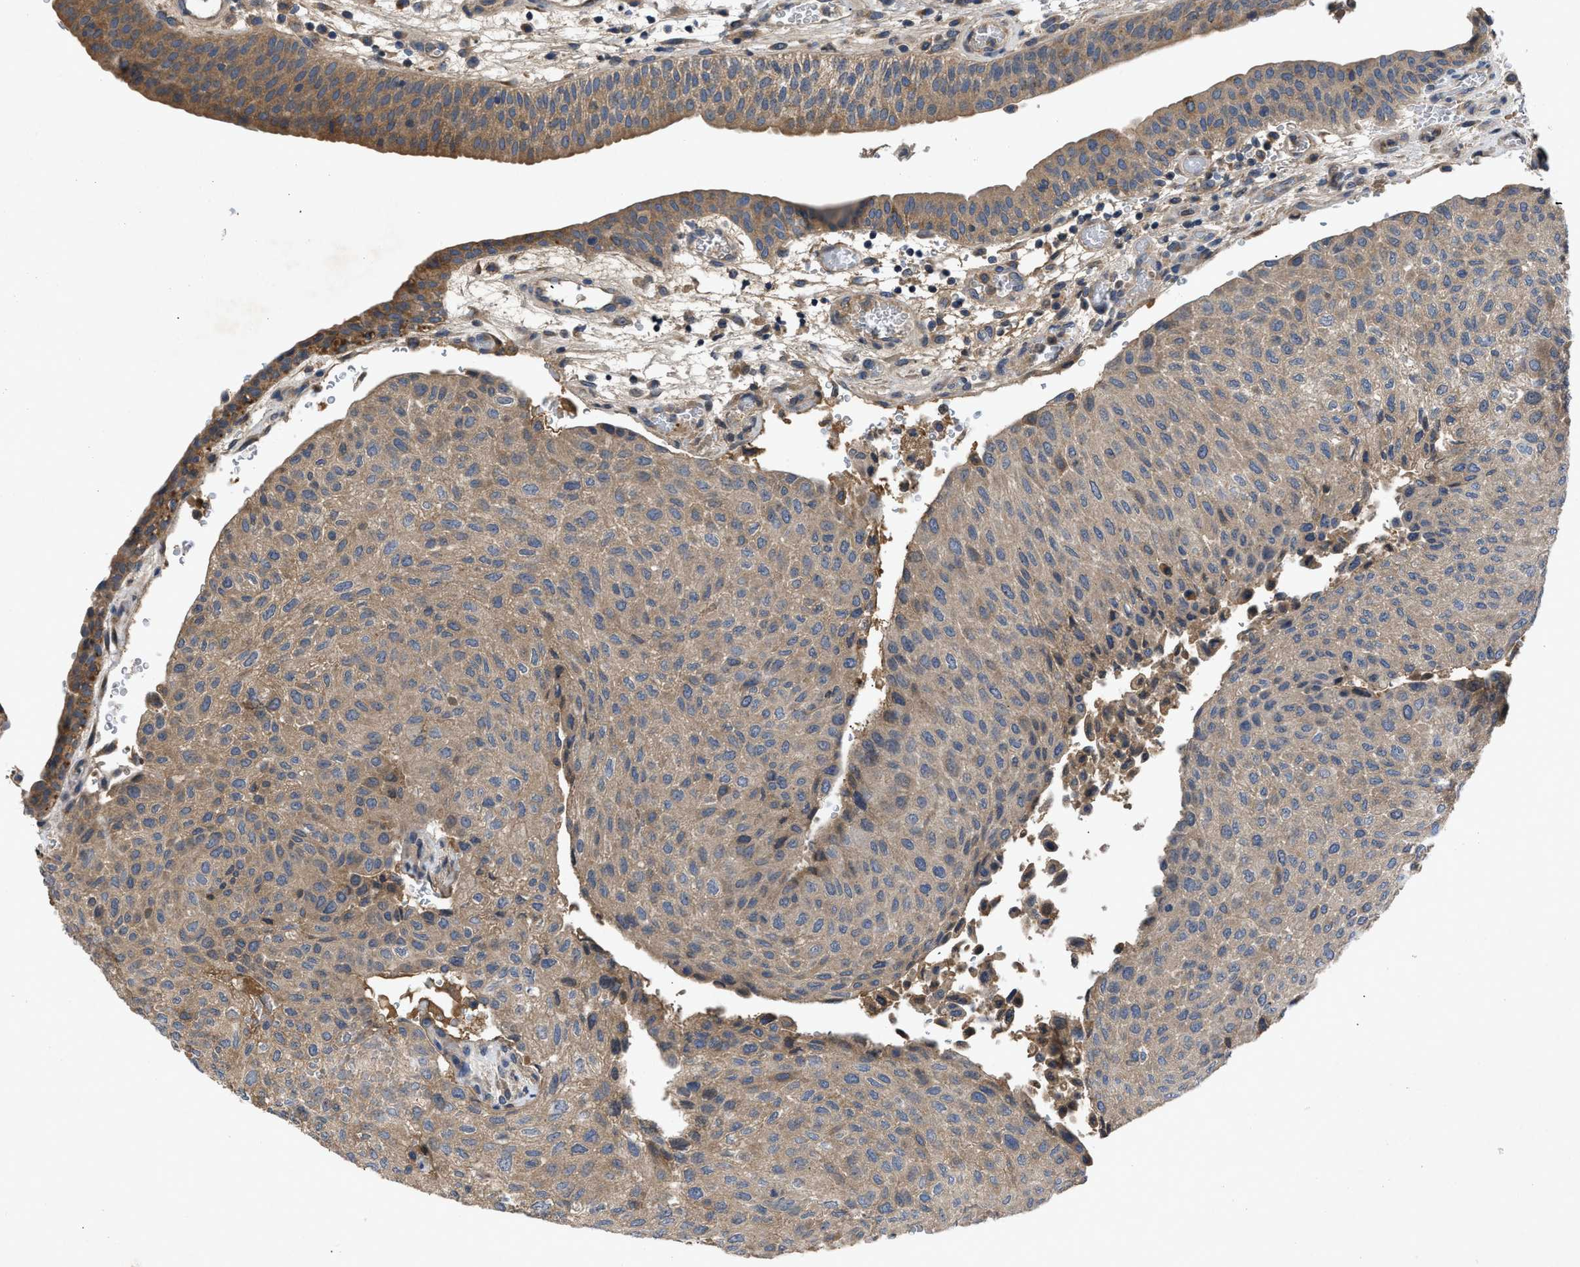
{"staining": {"intensity": "moderate", "quantity": ">75%", "location": "cytoplasmic/membranous"}, "tissue": "urothelial cancer", "cell_type": "Tumor cells", "image_type": "cancer", "snomed": [{"axis": "morphology", "description": "Urothelial carcinoma, Low grade"}, {"axis": "morphology", "description": "Urothelial carcinoma, High grade"}, {"axis": "topography", "description": "Urinary bladder"}], "caption": "DAB (3,3'-diaminobenzidine) immunohistochemical staining of urothelial cancer reveals moderate cytoplasmic/membranous protein expression in approximately >75% of tumor cells. Nuclei are stained in blue.", "gene": "VPS4A", "patient": {"sex": "male", "age": 35}}